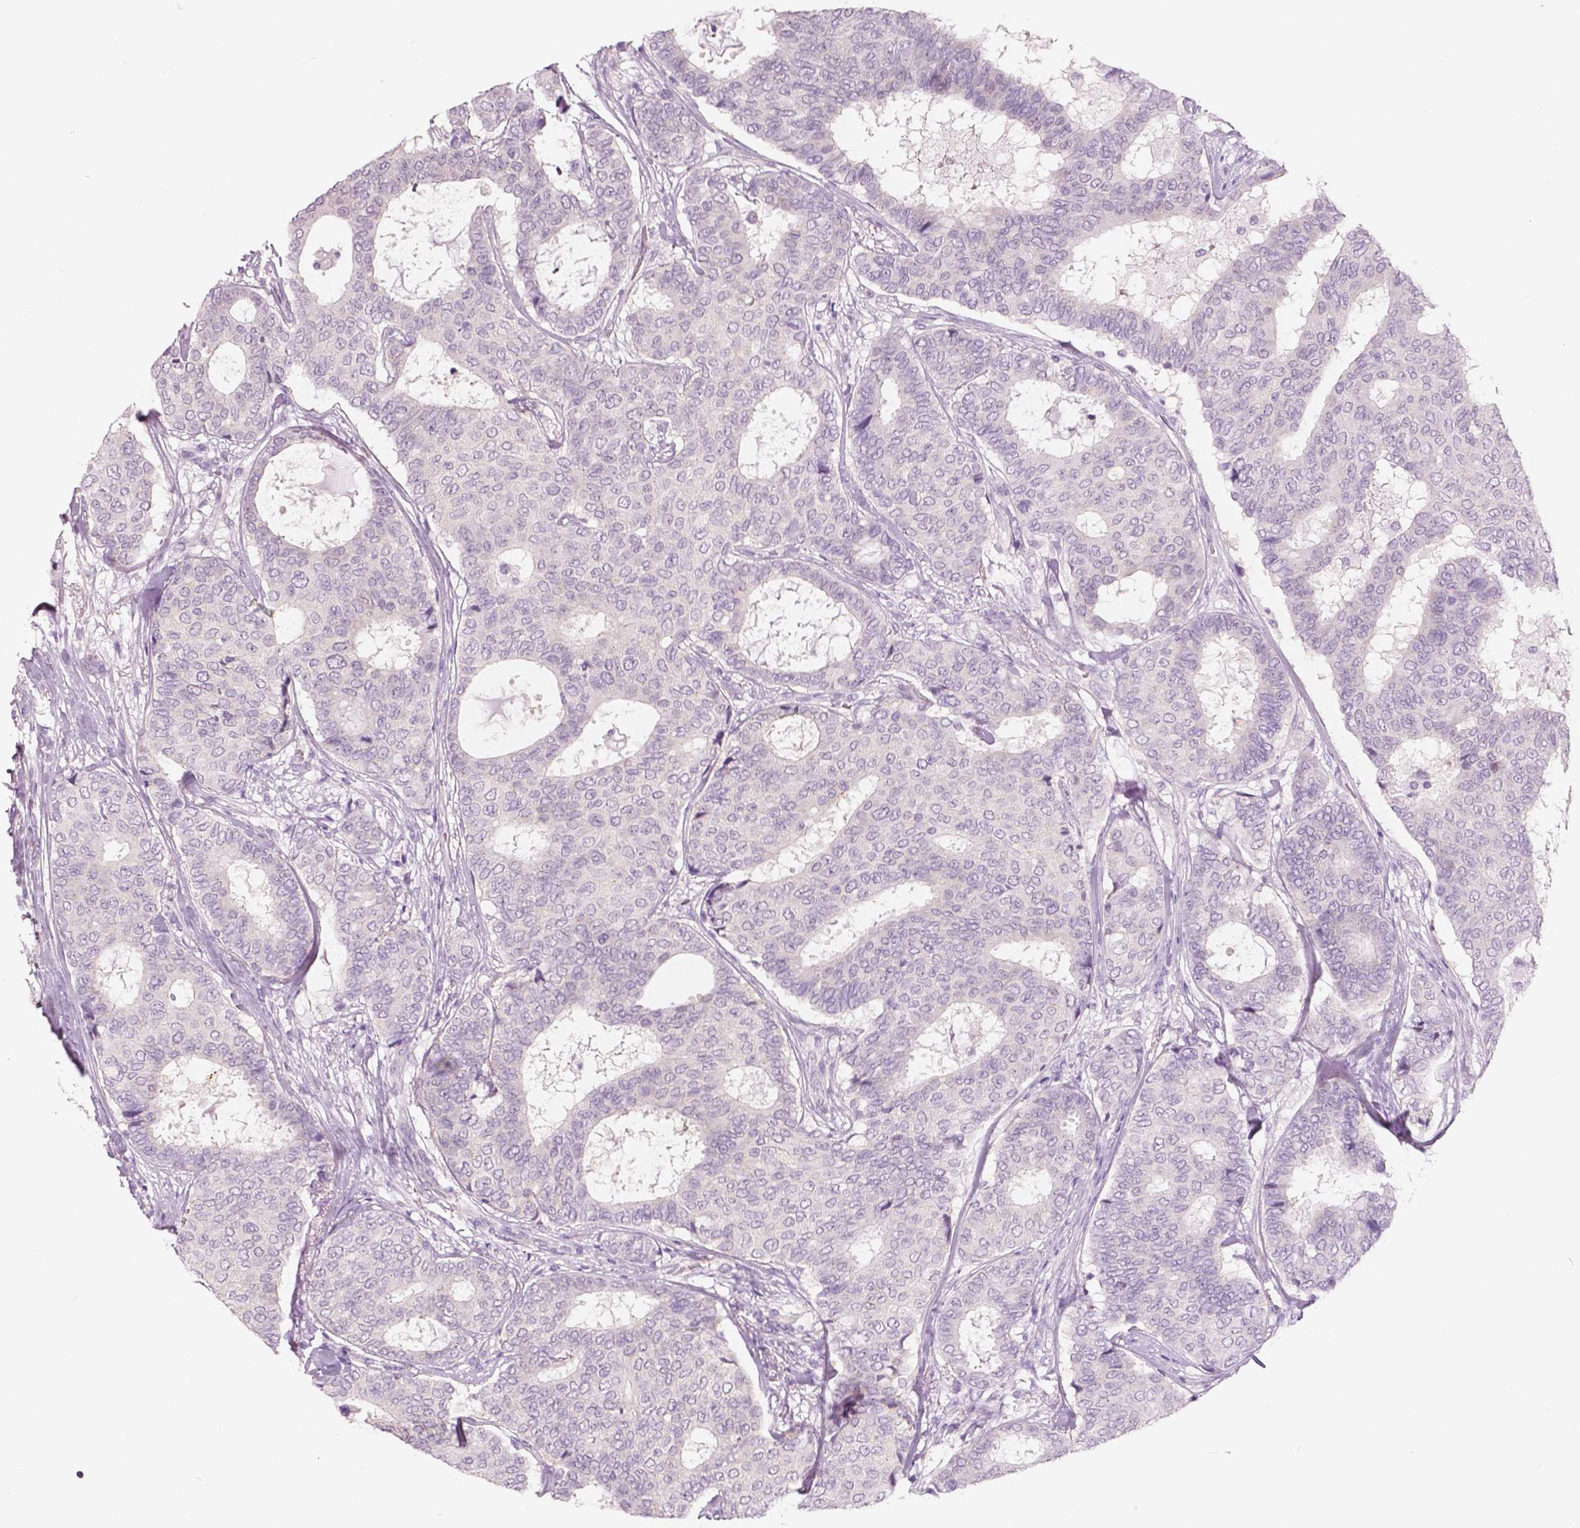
{"staining": {"intensity": "negative", "quantity": "none", "location": "none"}, "tissue": "breast cancer", "cell_type": "Tumor cells", "image_type": "cancer", "snomed": [{"axis": "morphology", "description": "Duct carcinoma"}, {"axis": "topography", "description": "Breast"}], "caption": "High magnification brightfield microscopy of breast cancer stained with DAB (3,3'-diaminobenzidine) (brown) and counterstained with hematoxylin (blue): tumor cells show no significant expression.", "gene": "A4GNT", "patient": {"sex": "female", "age": 75}}